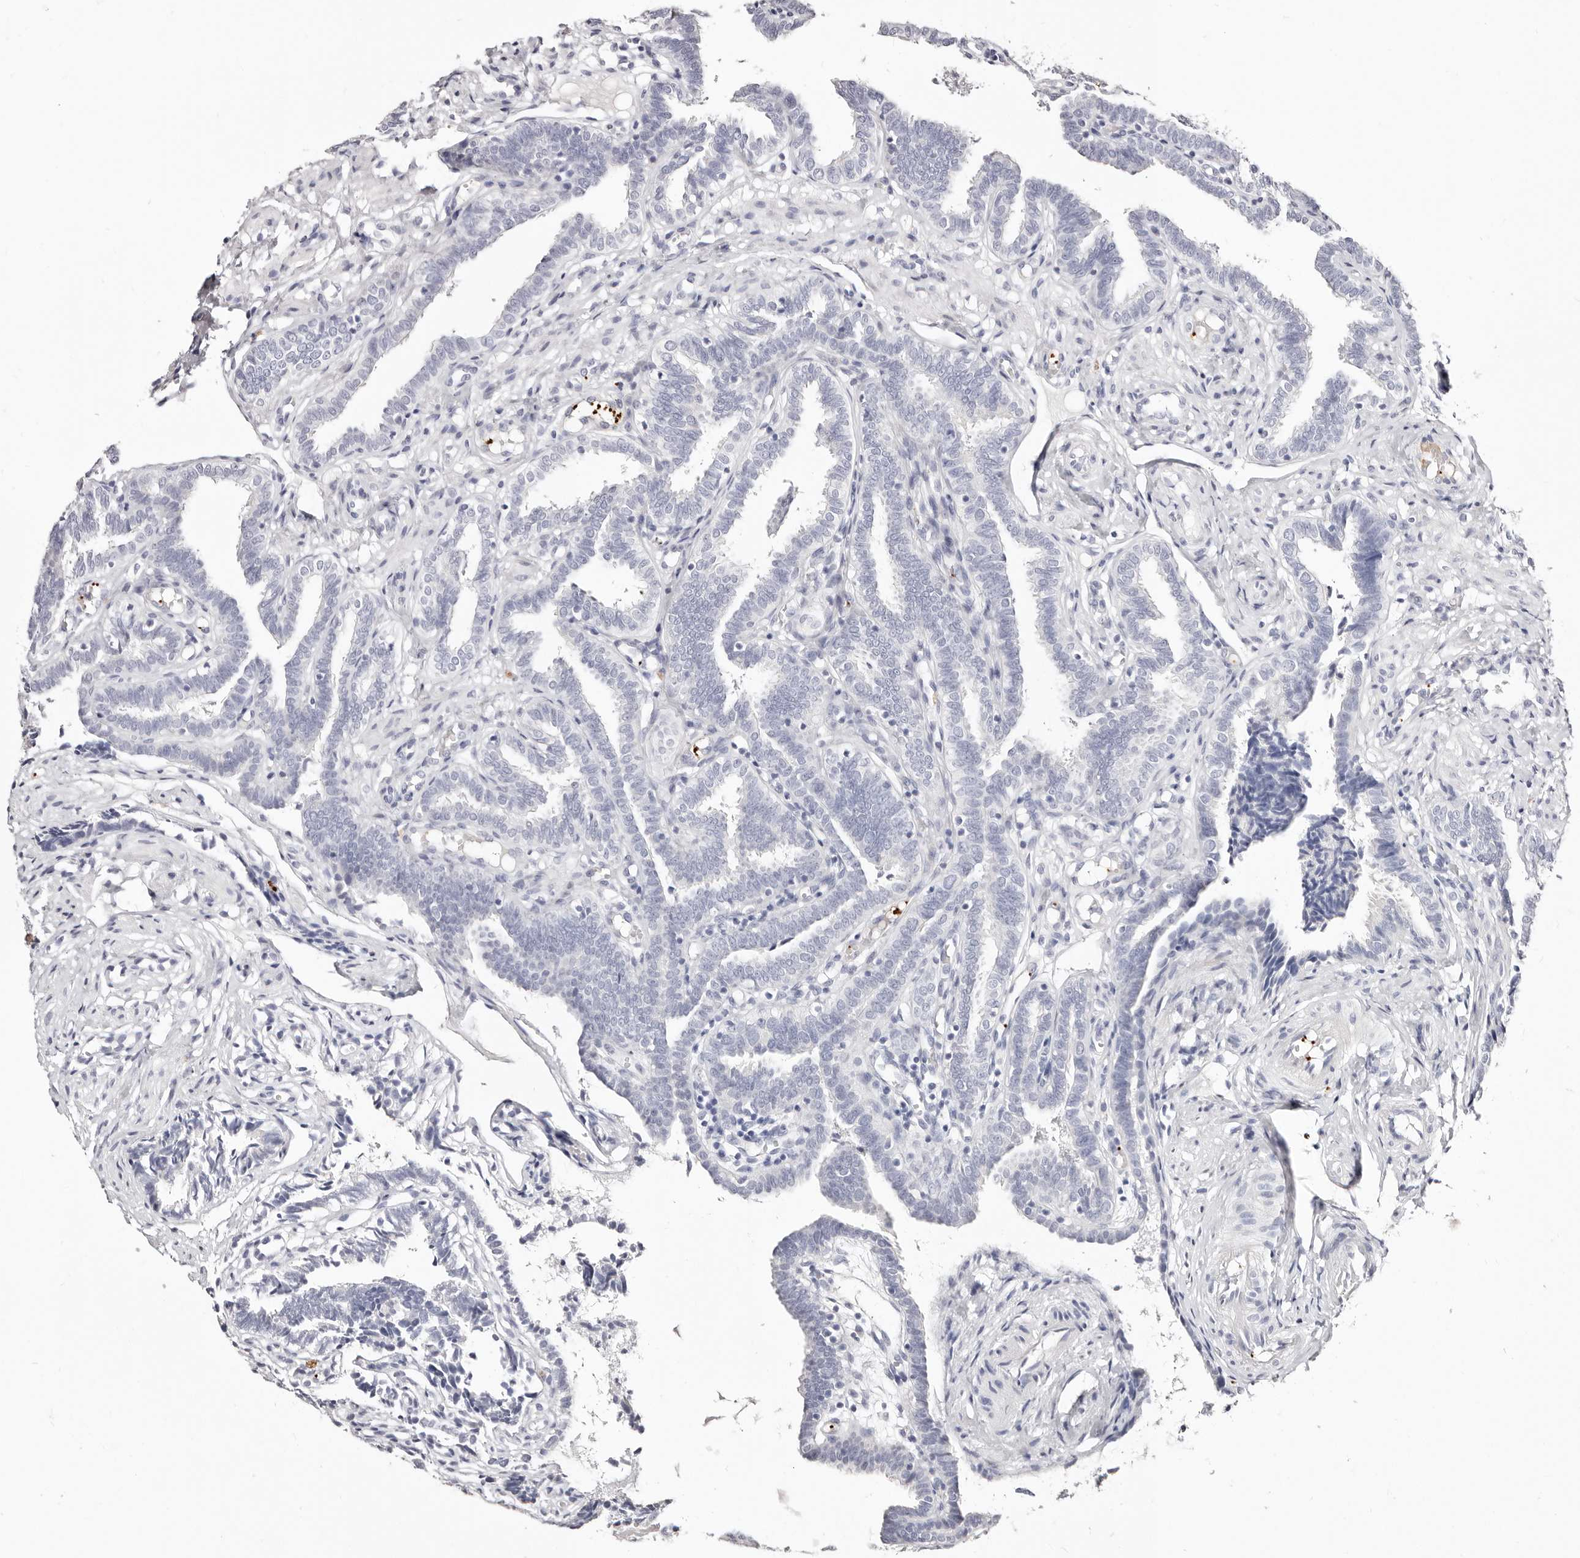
{"staining": {"intensity": "negative", "quantity": "none", "location": "none"}, "tissue": "fallopian tube", "cell_type": "Glandular cells", "image_type": "normal", "snomed": [{"axis": "morphology", "description": "Normal tissue, NOS"}, {"axis": "topography", "description": "Fallopian tube"}], "caption": "Immunohistochemistry (IHC) micrograph of normal fallopian tube: fallopian tube stained with DAB reveals no significant protein expression in glandular cells.", "gene": "PF4", "patient": {"sex": "female", "age": 39}}